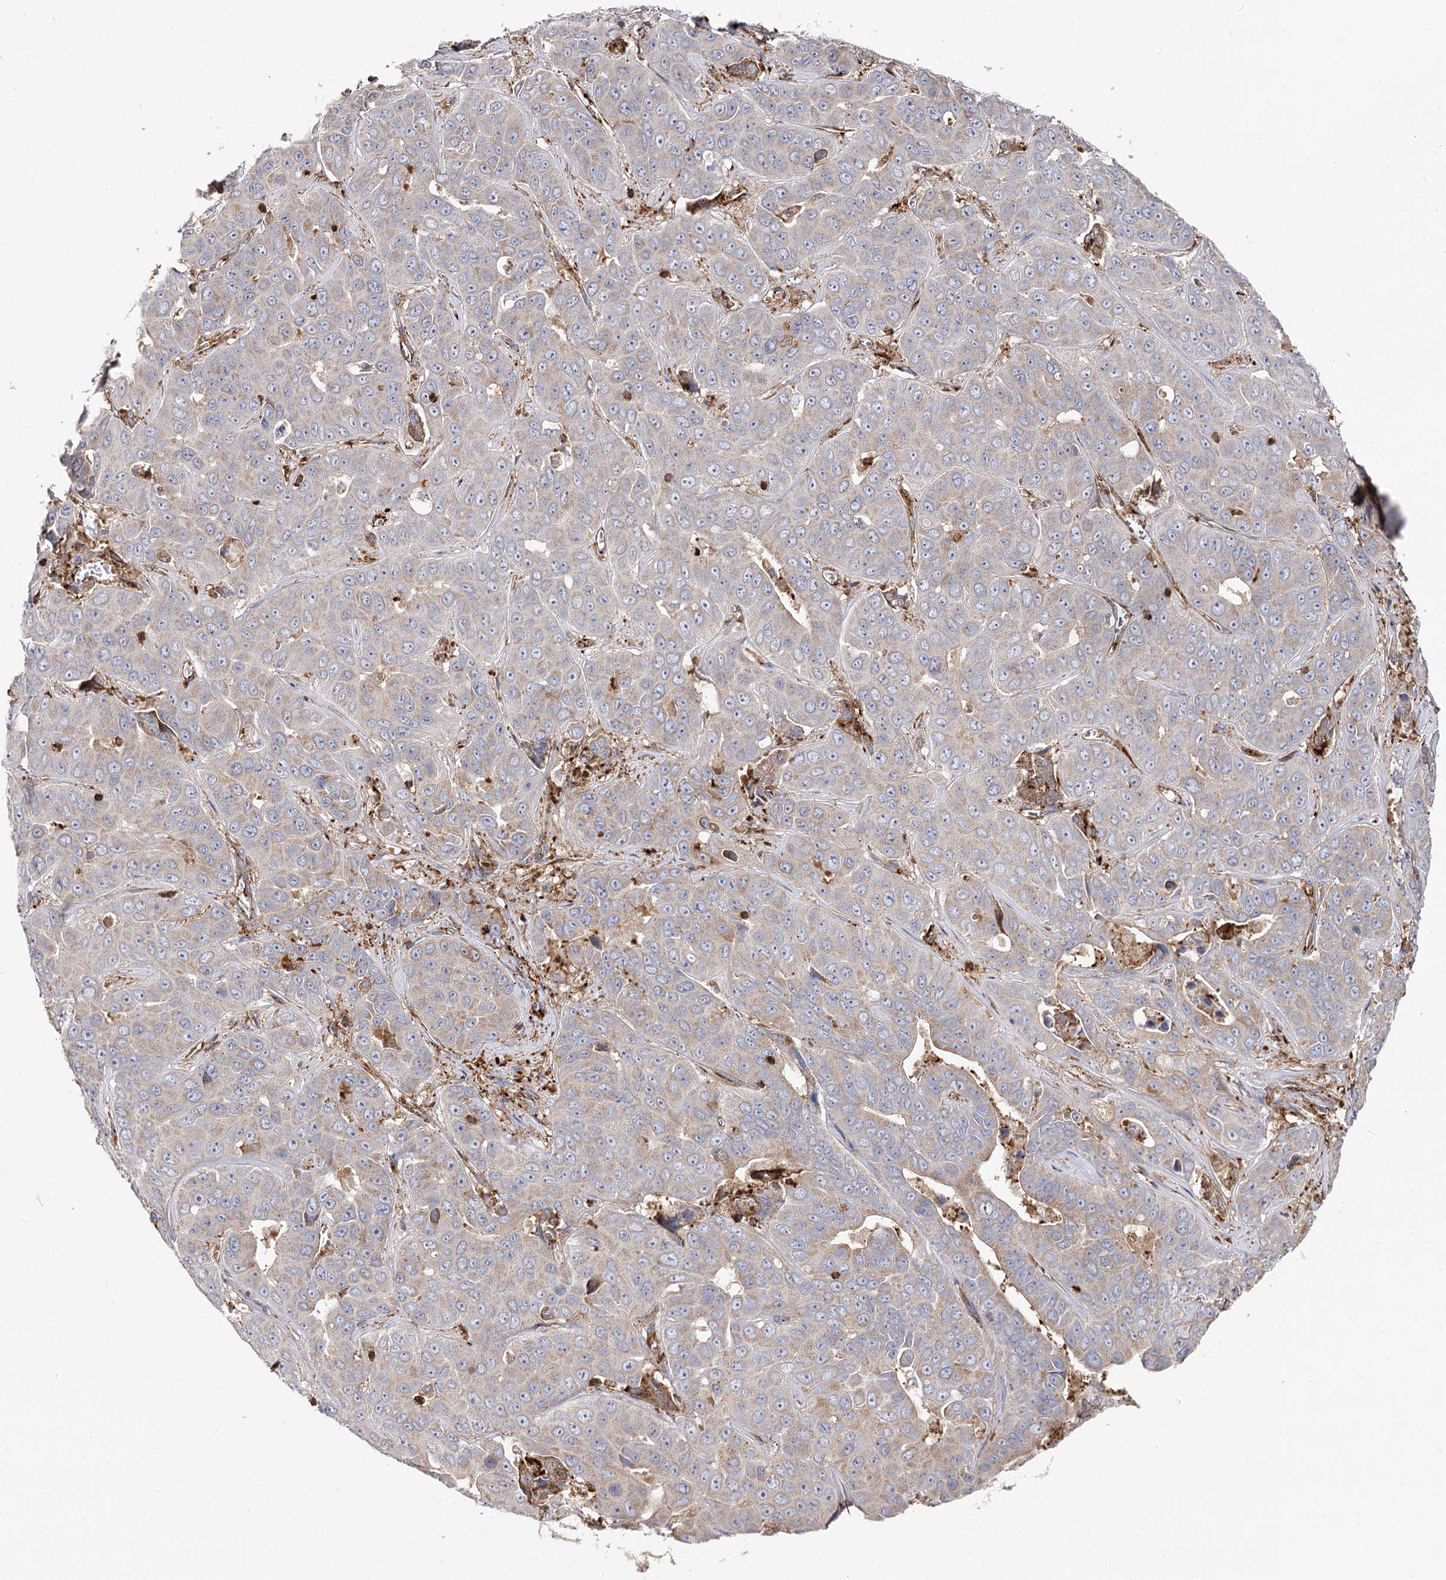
{"staining": {"intensity": "negative", "quantity": "none", "location": "none"}, "tissue": "liver cancer", "cell_type": "Tumor cells", "image_type": "cancer", "snomed": [{"axis": "morphology", "description": "Cholangiocarcinoma"}, {"axis": "topography", "description": "Liver"}], "caption": "Immunohistochemical staining of human cholangiocarcinoma (liver) displays no significant positivity in tumor cells. Nuclei are stained in blue.", "gene": "SEC24B", "patient": {"sex": "female", "age": 52}}